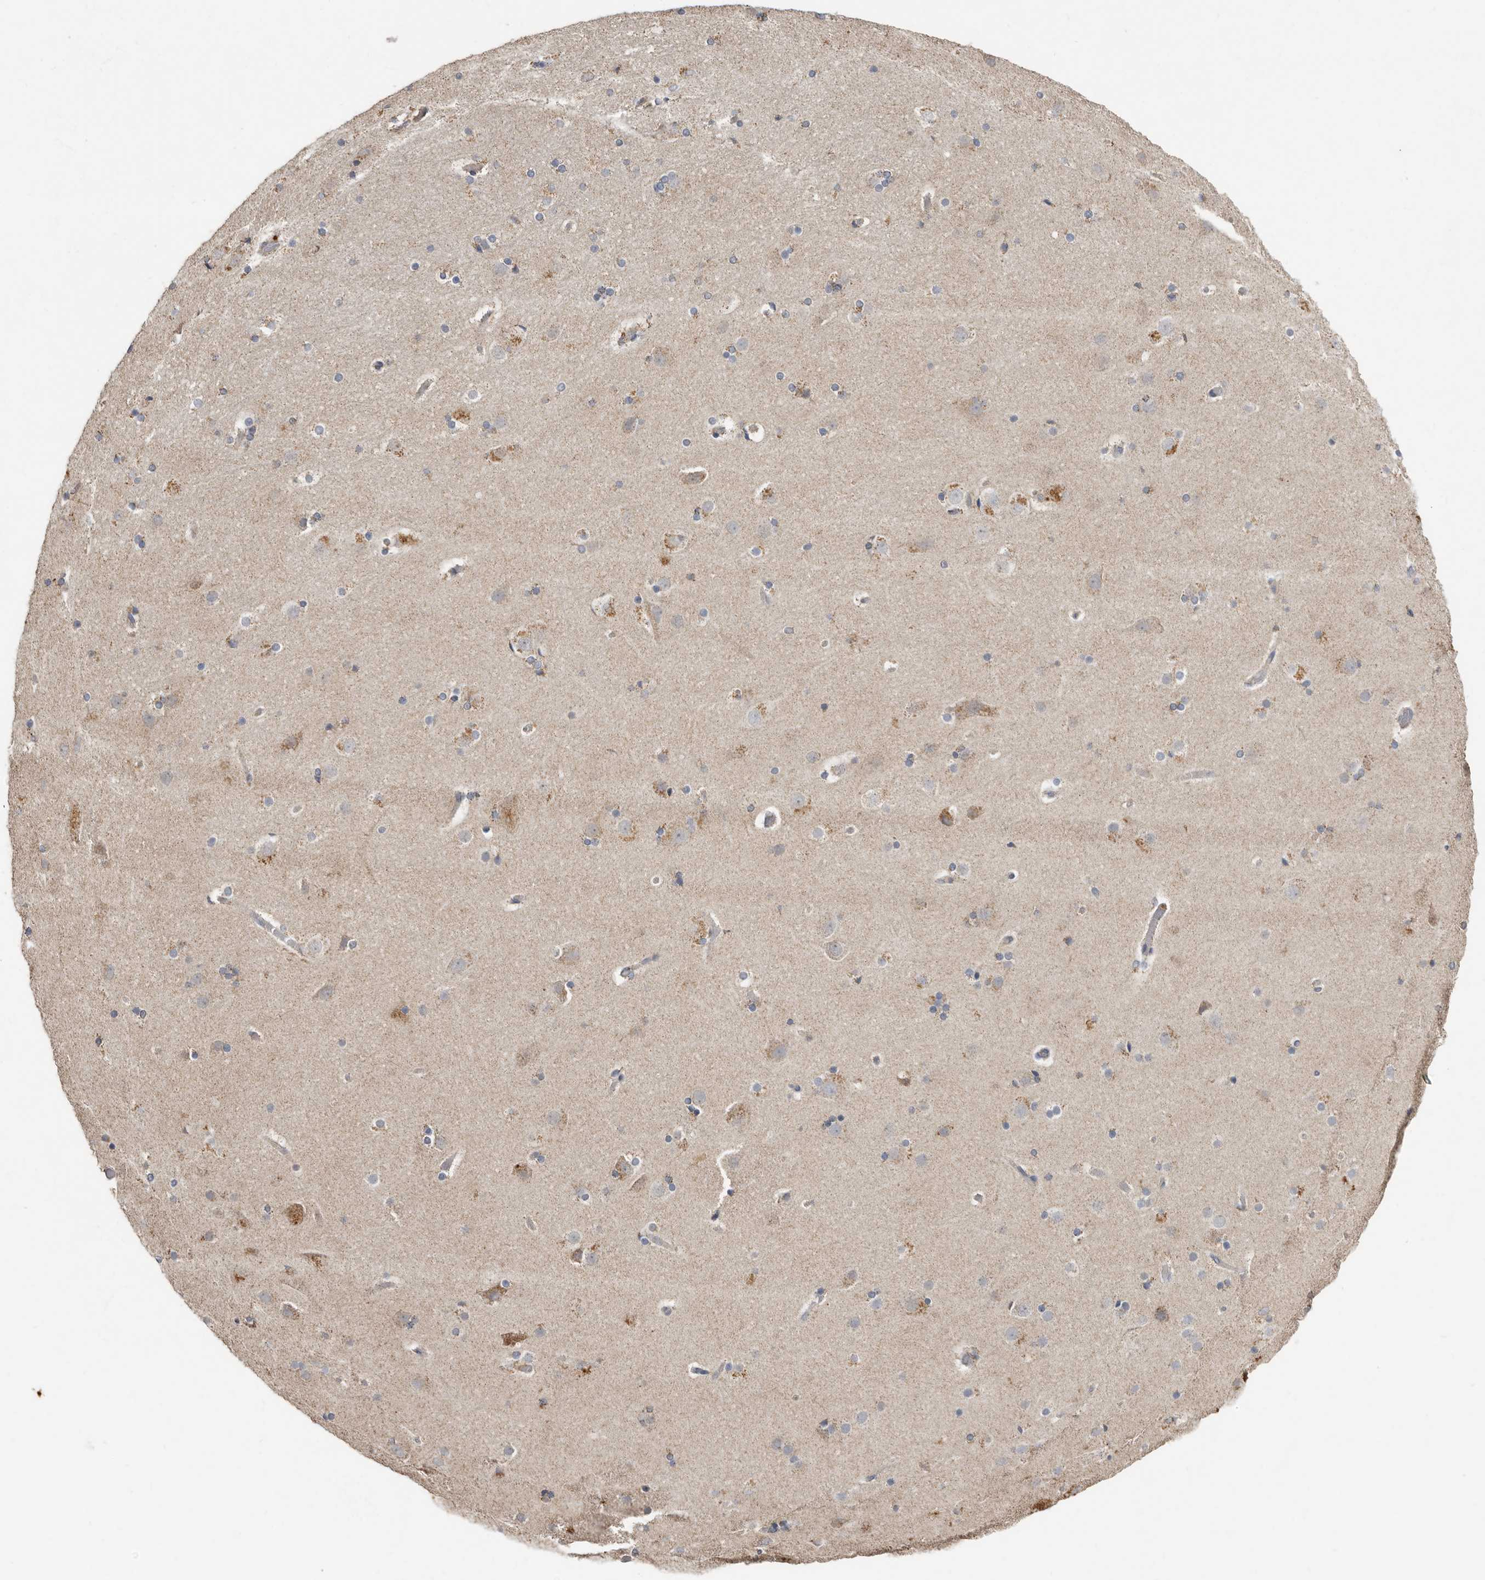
{"staining": {"intensity": "weak", "quantity": ">75%", "location": "cytoplasmic/membranous"}, "tissue": "cerebral cortex", "cell_type": "Endothelial cells", "image_type": "normal", "snomed": [{"axis": "morphology", "description": "Normal tissue, NOS"}, {"axis": "topography", "description": "Cerebral cortex"}], "caption": "Benign cerebral cortex exhibits weak cytoplasmic/membranous staining in about >75% of endothelial cells, visualized by immunohistochemistry.", "gene": "KIF26B", "patient": {"sex": "male", "age": 57}}